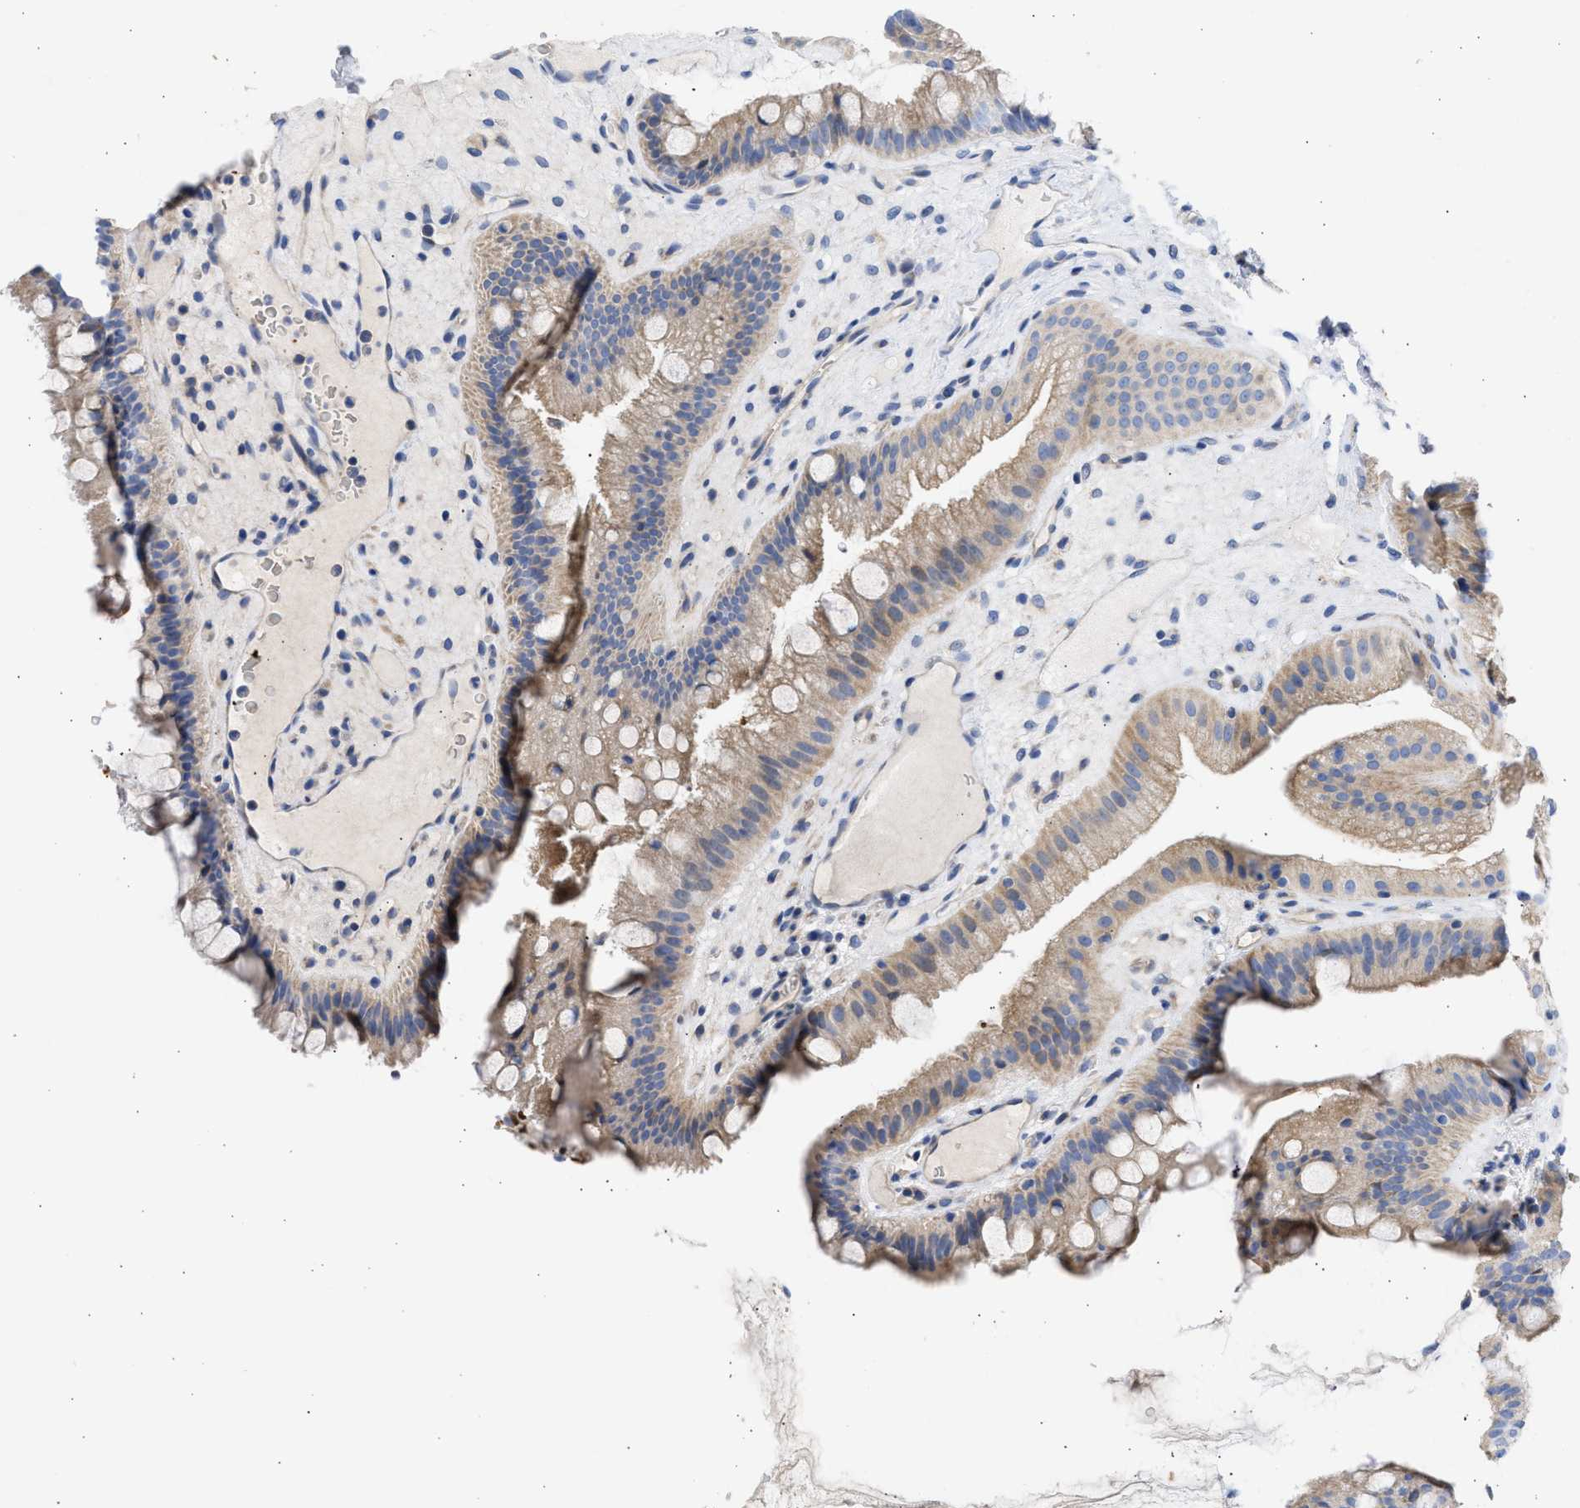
{"staining": {"intensity": "moderate", "quantity": ">75%", "location": "cytoplasmic/membranous"}, "tissue": "gallbladder", "cell_type": "Glandular cells", "image_type": "normal", "snomed": [{"axis": "morphology", "description": "Normal tissue, NOS"}, {"axis": "topography", "description": "Gallbladder"}], "caption": "Immunohistochemical staining of normal gallbladder reveals medium levels of moderate cytoplasmic/membranous positivity in about >75% of glandular cells.", "gene": "BTG3", "patient": {"sex": "male", "age": 49}}